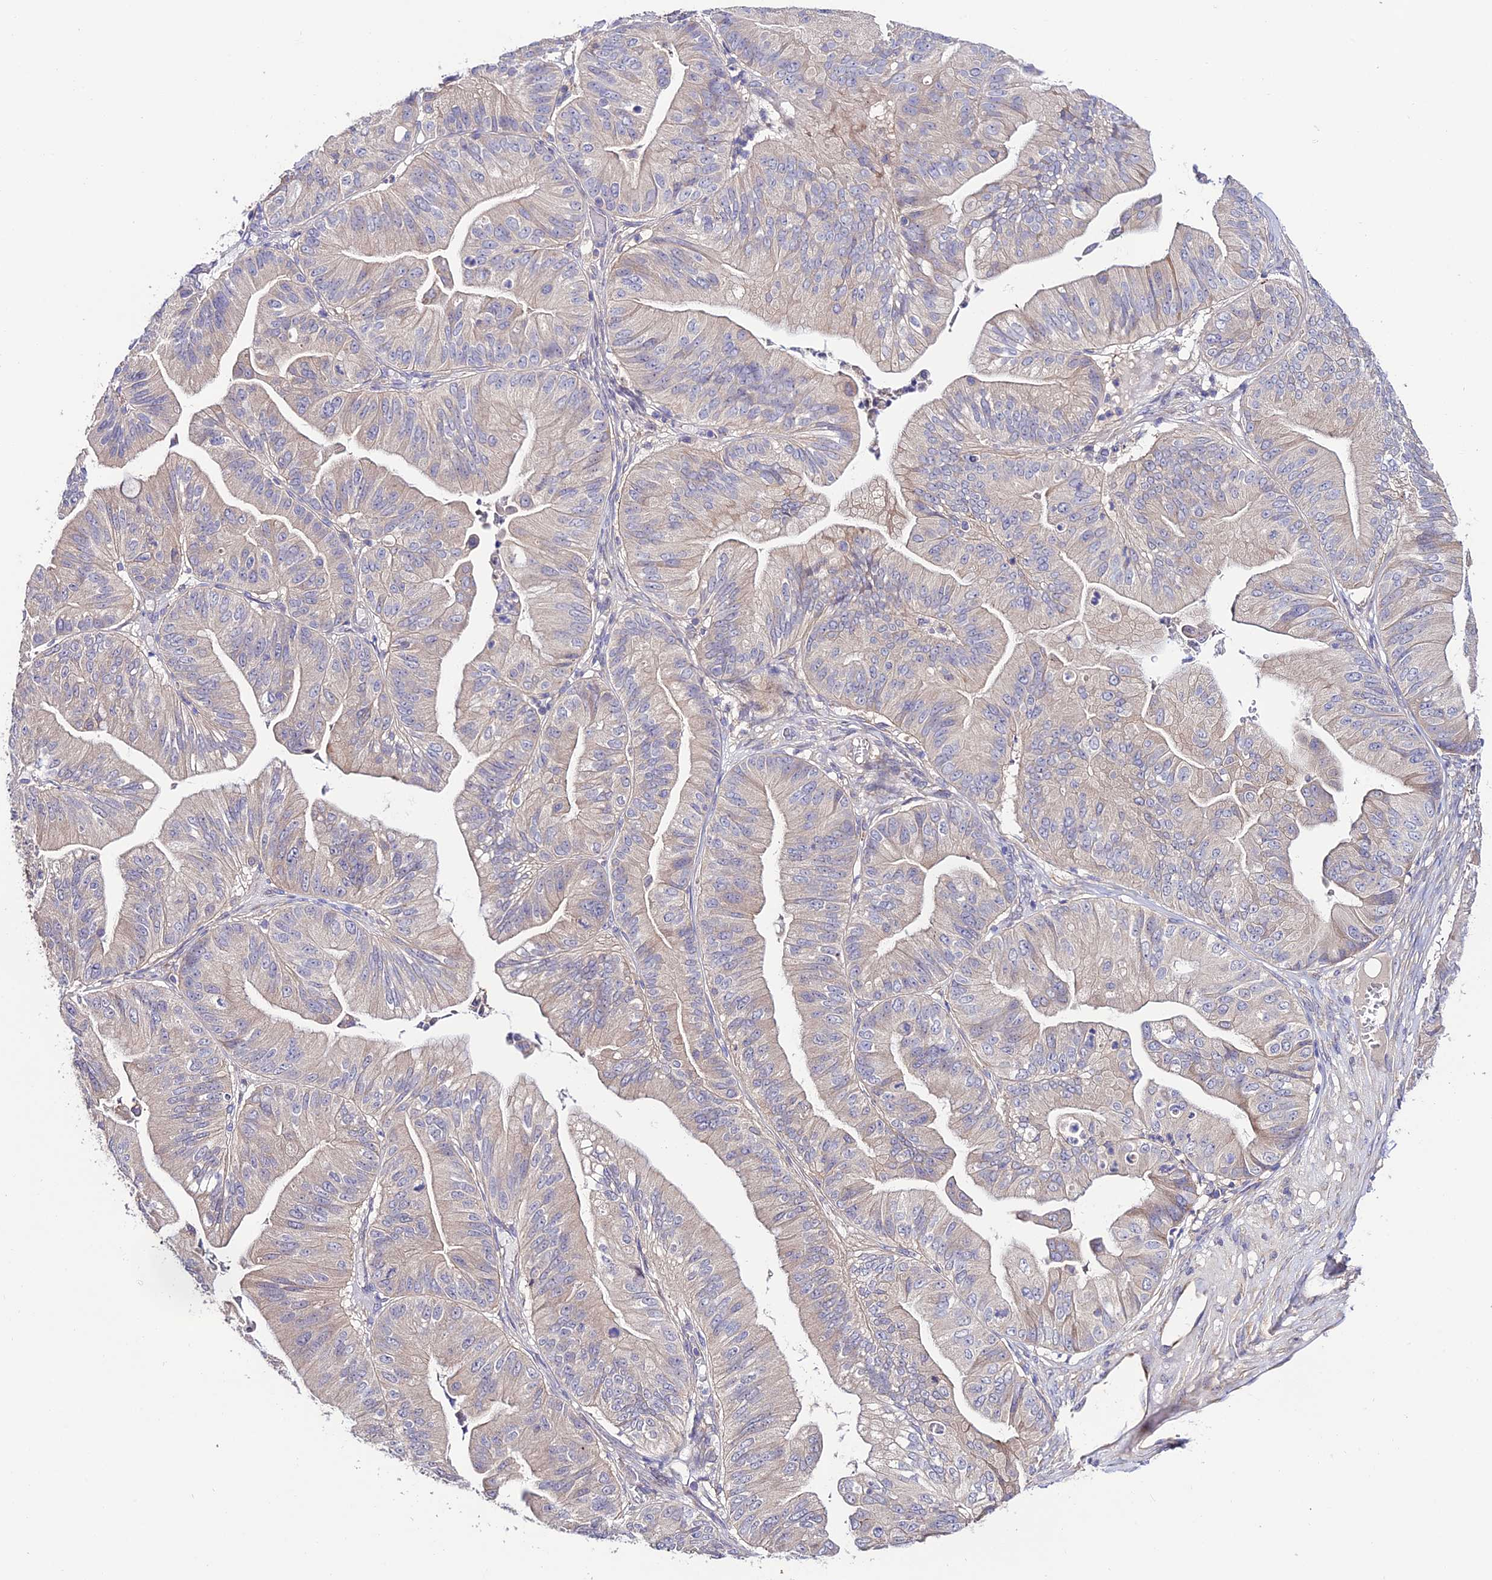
{"staining": {"intensity": "weak", "quantity": "<25%", "location": "cytoplasmic/membranous"}, "tissue": "ovarian cancer", "cell_type": "Tumor cells", "image_type": "cancer", "snomed": [{"axis": "morphology", "description": "Cystadenocarcinoma, mucinous, NOS"}, {"axis": "topography", "description": "Ovary"}], "caption": "High power microscopy image of an immunohistochemistry (IHC) micrograph of ovarian cancer (mucinous cystadenocarcinoma), revealing no significant positivity in tumor cells.", "gene": "BRME1", "patient": {"sex": "female", "age": 61}}